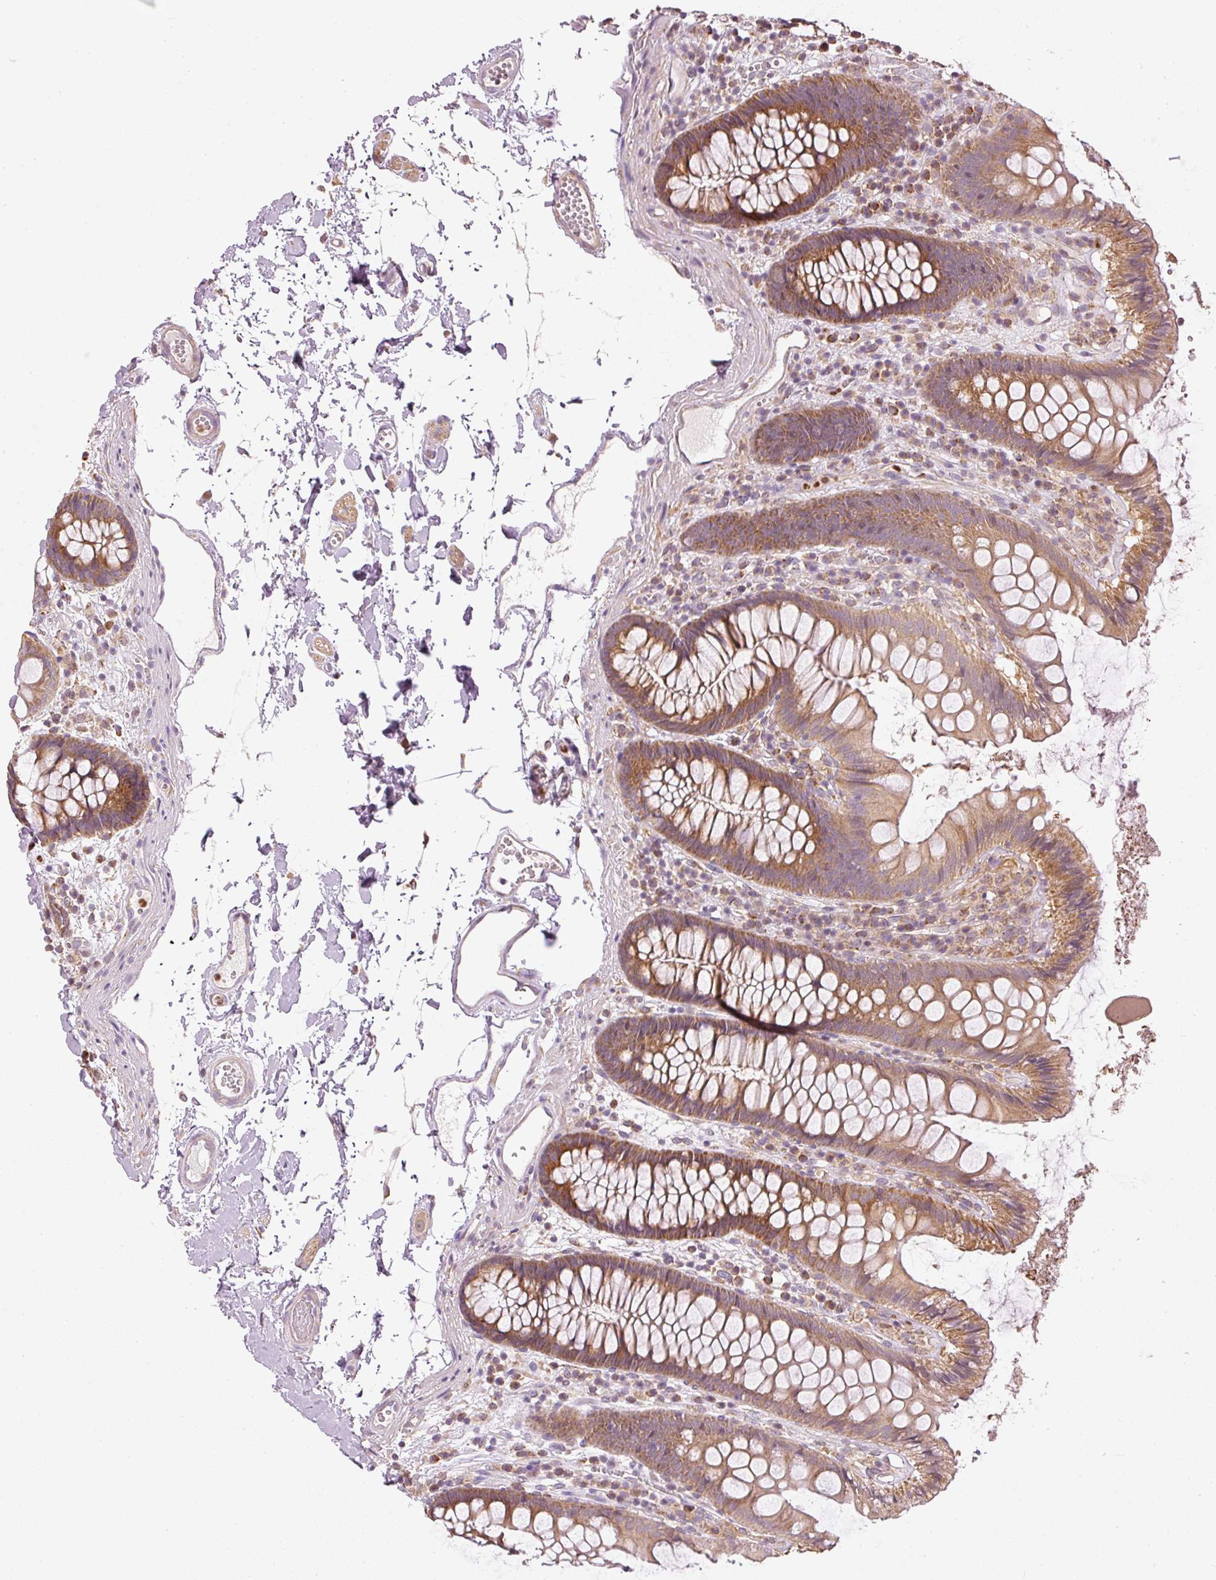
{"staining": {"intensity": "negative", "quantity": "none", "location": "none"}, "tissue": "colon", "cell_type": "Endothelial cells", "image_type": "normal", "snomed": [{"axis": "morphology", "description": "Normal tissue, NOS"}, {"axis": "topography", "description": "Colon"}], "caption": "The immunohistochemistry (IHC) image has no significant positivity in endothelial cells of colon. (Stains: DAB IHC with hematoxylin counter stain, Microscopy: brightfield microscopy at high magnification).", "gene": "MTHFD1L", "patient": {"sex": "male", "age": 84}}